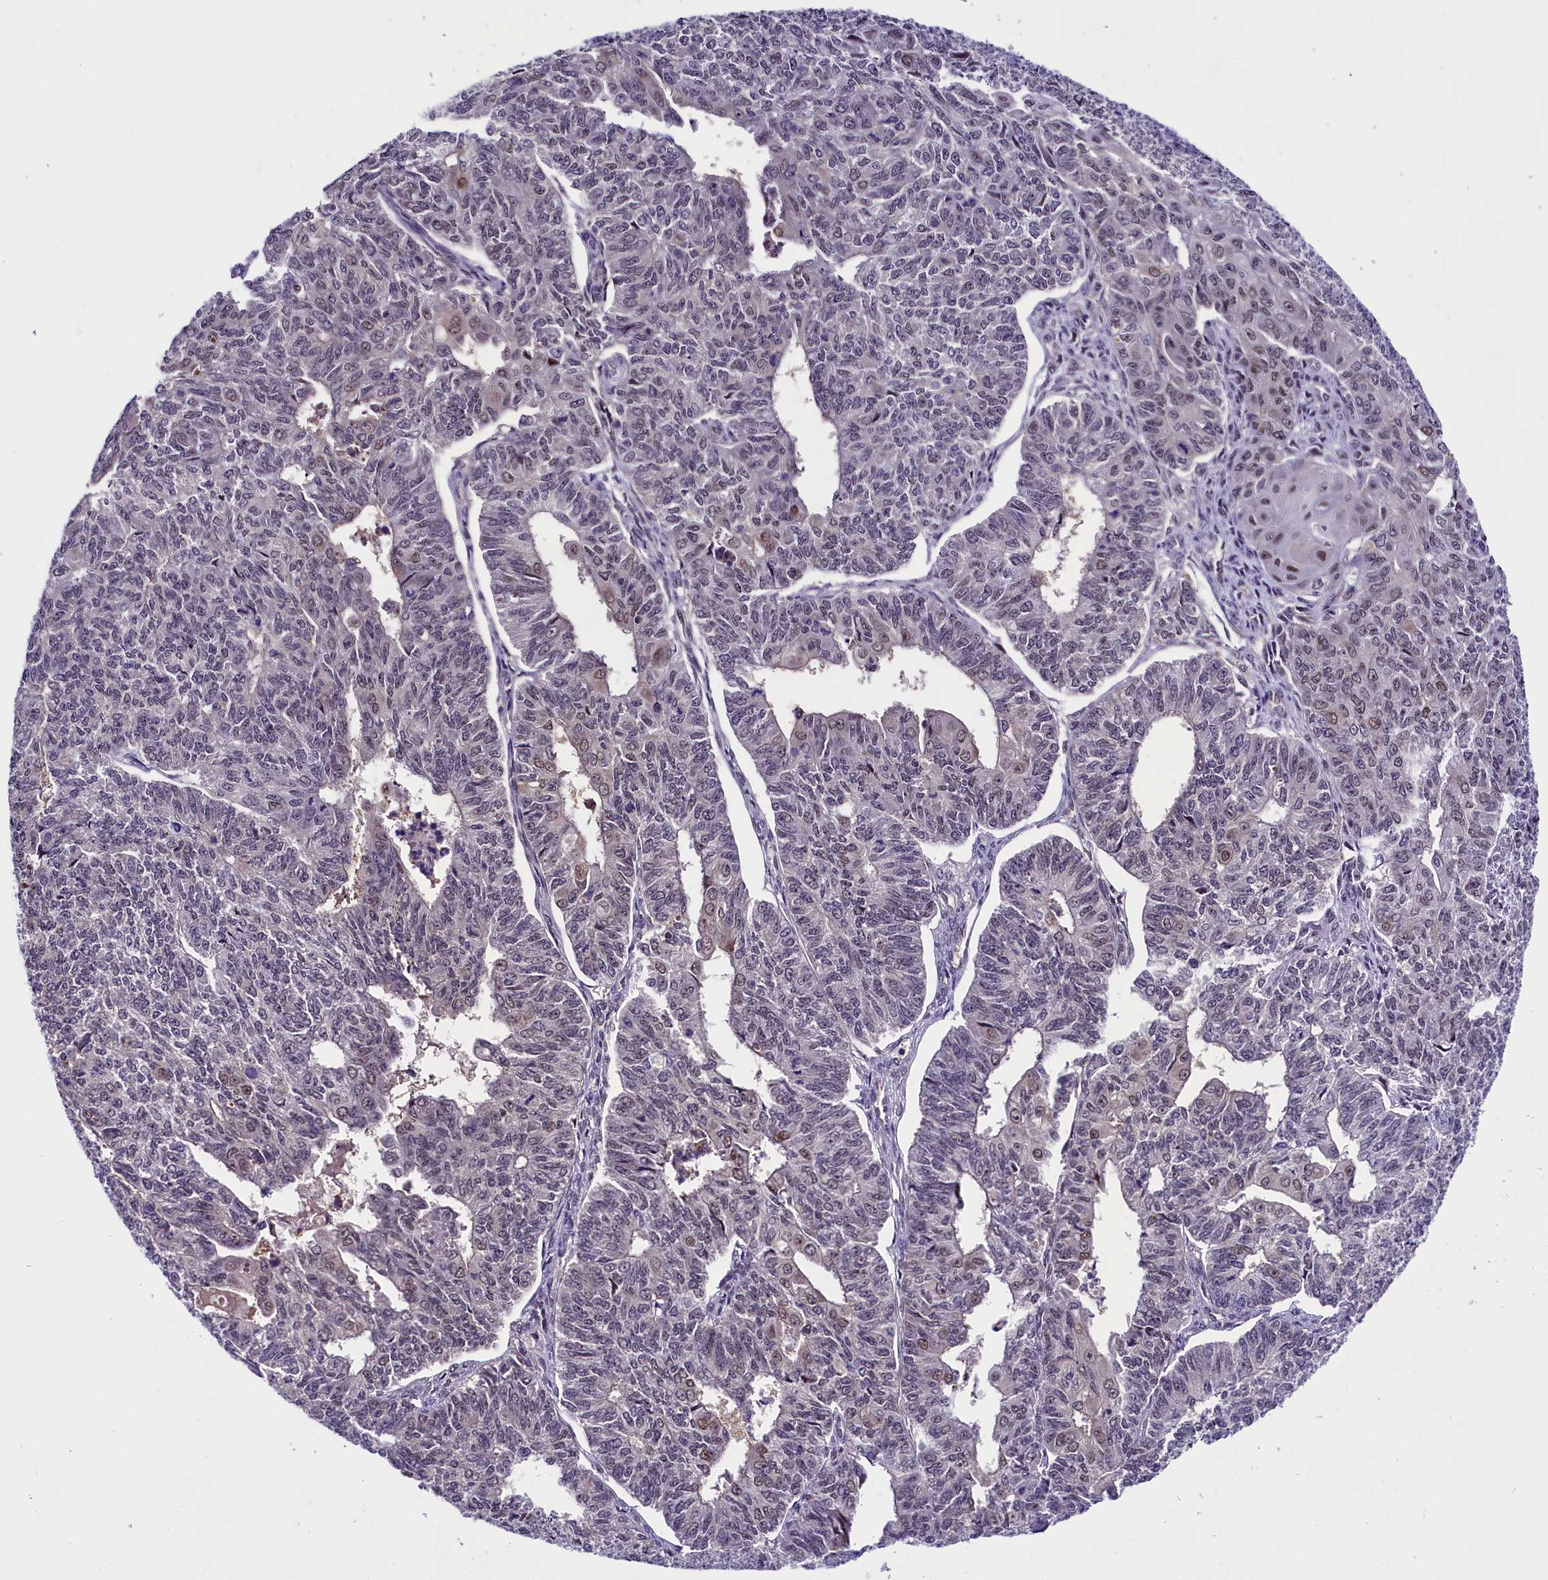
{"staining": {"intensity": "weak", "quantity": "25%-75%", "location": "nuclear"}, "tissue": "endometrial cancer", "cell_type": "Tumor cells", "image_type": "cancer", "snomed": [{"axis": "morphology", "description": "Adenocarcinoma, NOS"}, {"axis": "topography", "description": "Endometrium"}], "caption": "High-power microscopy captured an immunohistochemistry (IHC) photomicrograph of endometrial cancer (adenocarcinoma), revealing weak nuclear staining in about 25%-75% of tumor cells.", "gene": "IQCN", "patient": {"sex": "female", "age": 32}}